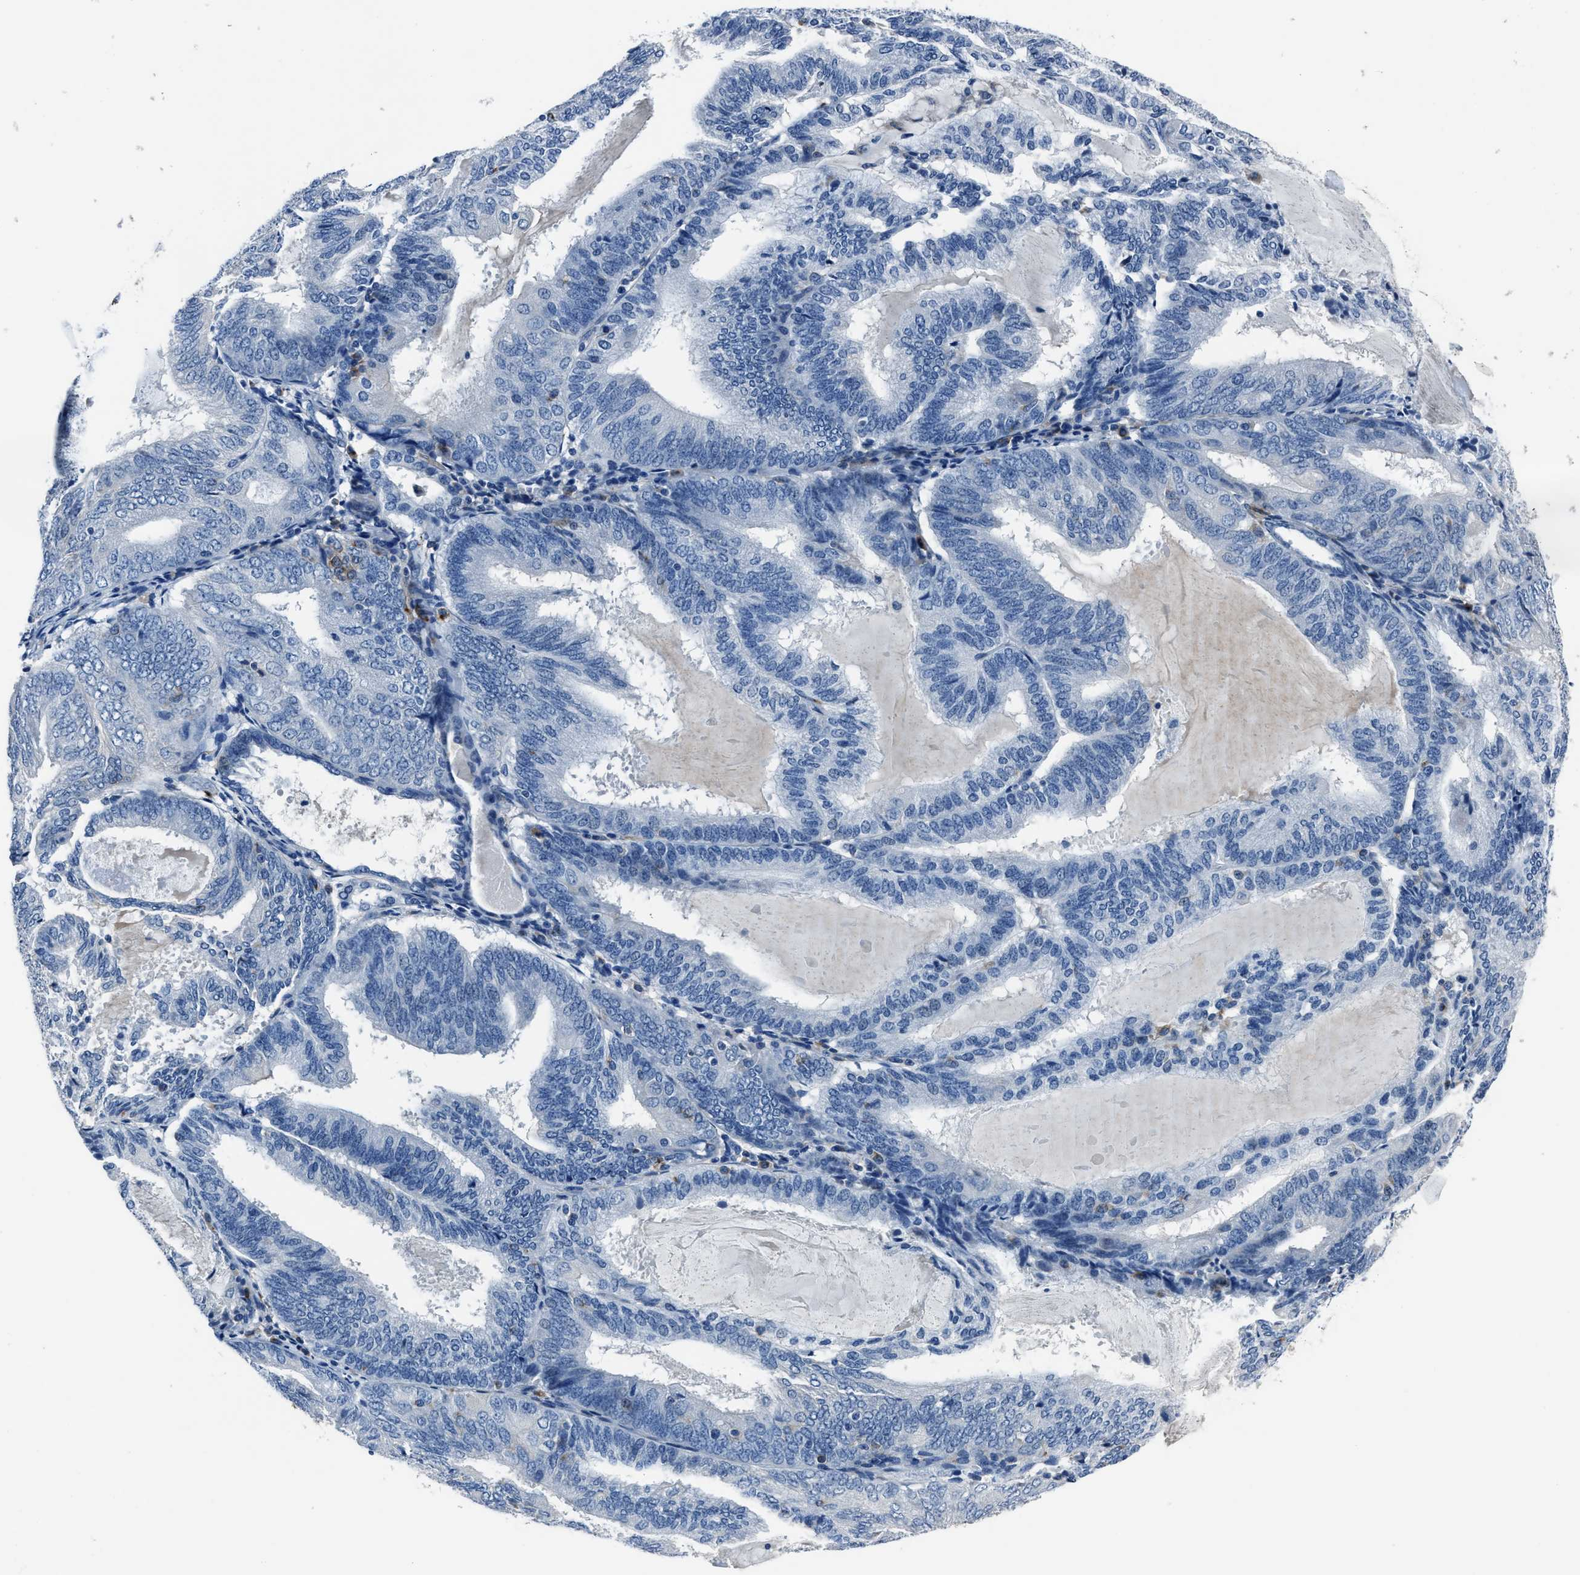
{"staining": {"intensity": "negative", "quantity": "none", "location": "none"}, "tissue": "endometrial cancer", "cell_type": "Tumor cells", "image_type": "cancer", "snomed": [{"axis": "morphology", "description": "Adenocarcinoma, NOS"}, {"axis": "topography", "description": "Endometrium"}], "caption": "DAB immunohistochemical staining of endometrial cancer exhibits no significant staining in tumor cells. The staining was performed using DAB to visualize the protein expression in brown, while the nuclei were stained in blue with hematoxylin (Magnification: 20x).", "gene": "FGL2", "patient": {"sex": "female", "age": 81}}